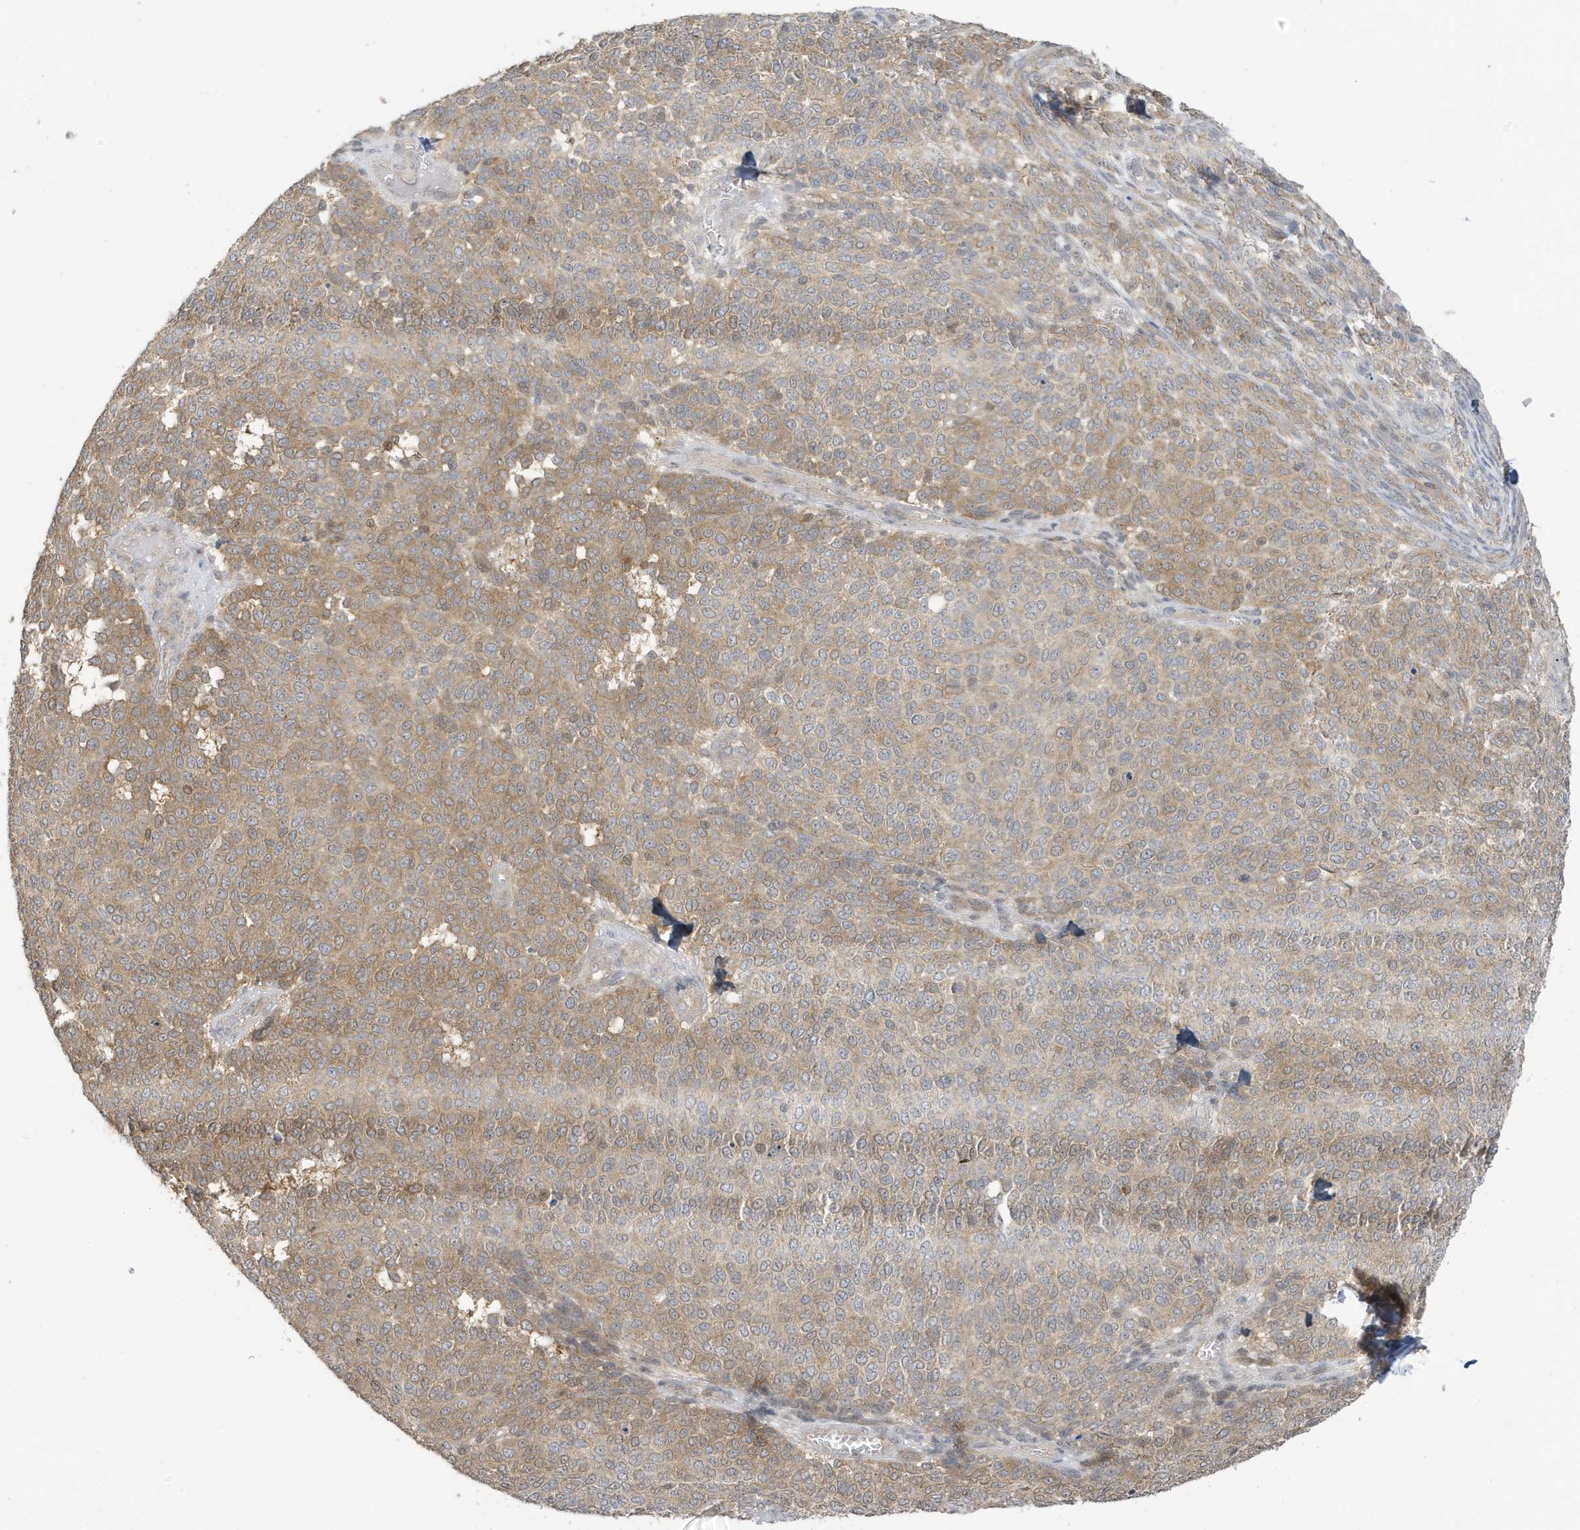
{"staining": {"intensity": "weak", "quantity": "25%-75%", "location": "cytoplasmic/membranous"}, "tissue": "melanoma", "cell_type": "Tumor cells", "image_type": "cancer", "snomed": [{"axis": "morphology", "description": "Malignant melanoma, NOS"}, {"axis": "topography", "description": "Skin"}], "caption": "A brown stain shows weak cytoplasmic/membranous expression of a protein in human melanoma tumor cells.", "gene": "TAB3", "patient": {"sex": "male", "age": 73}}